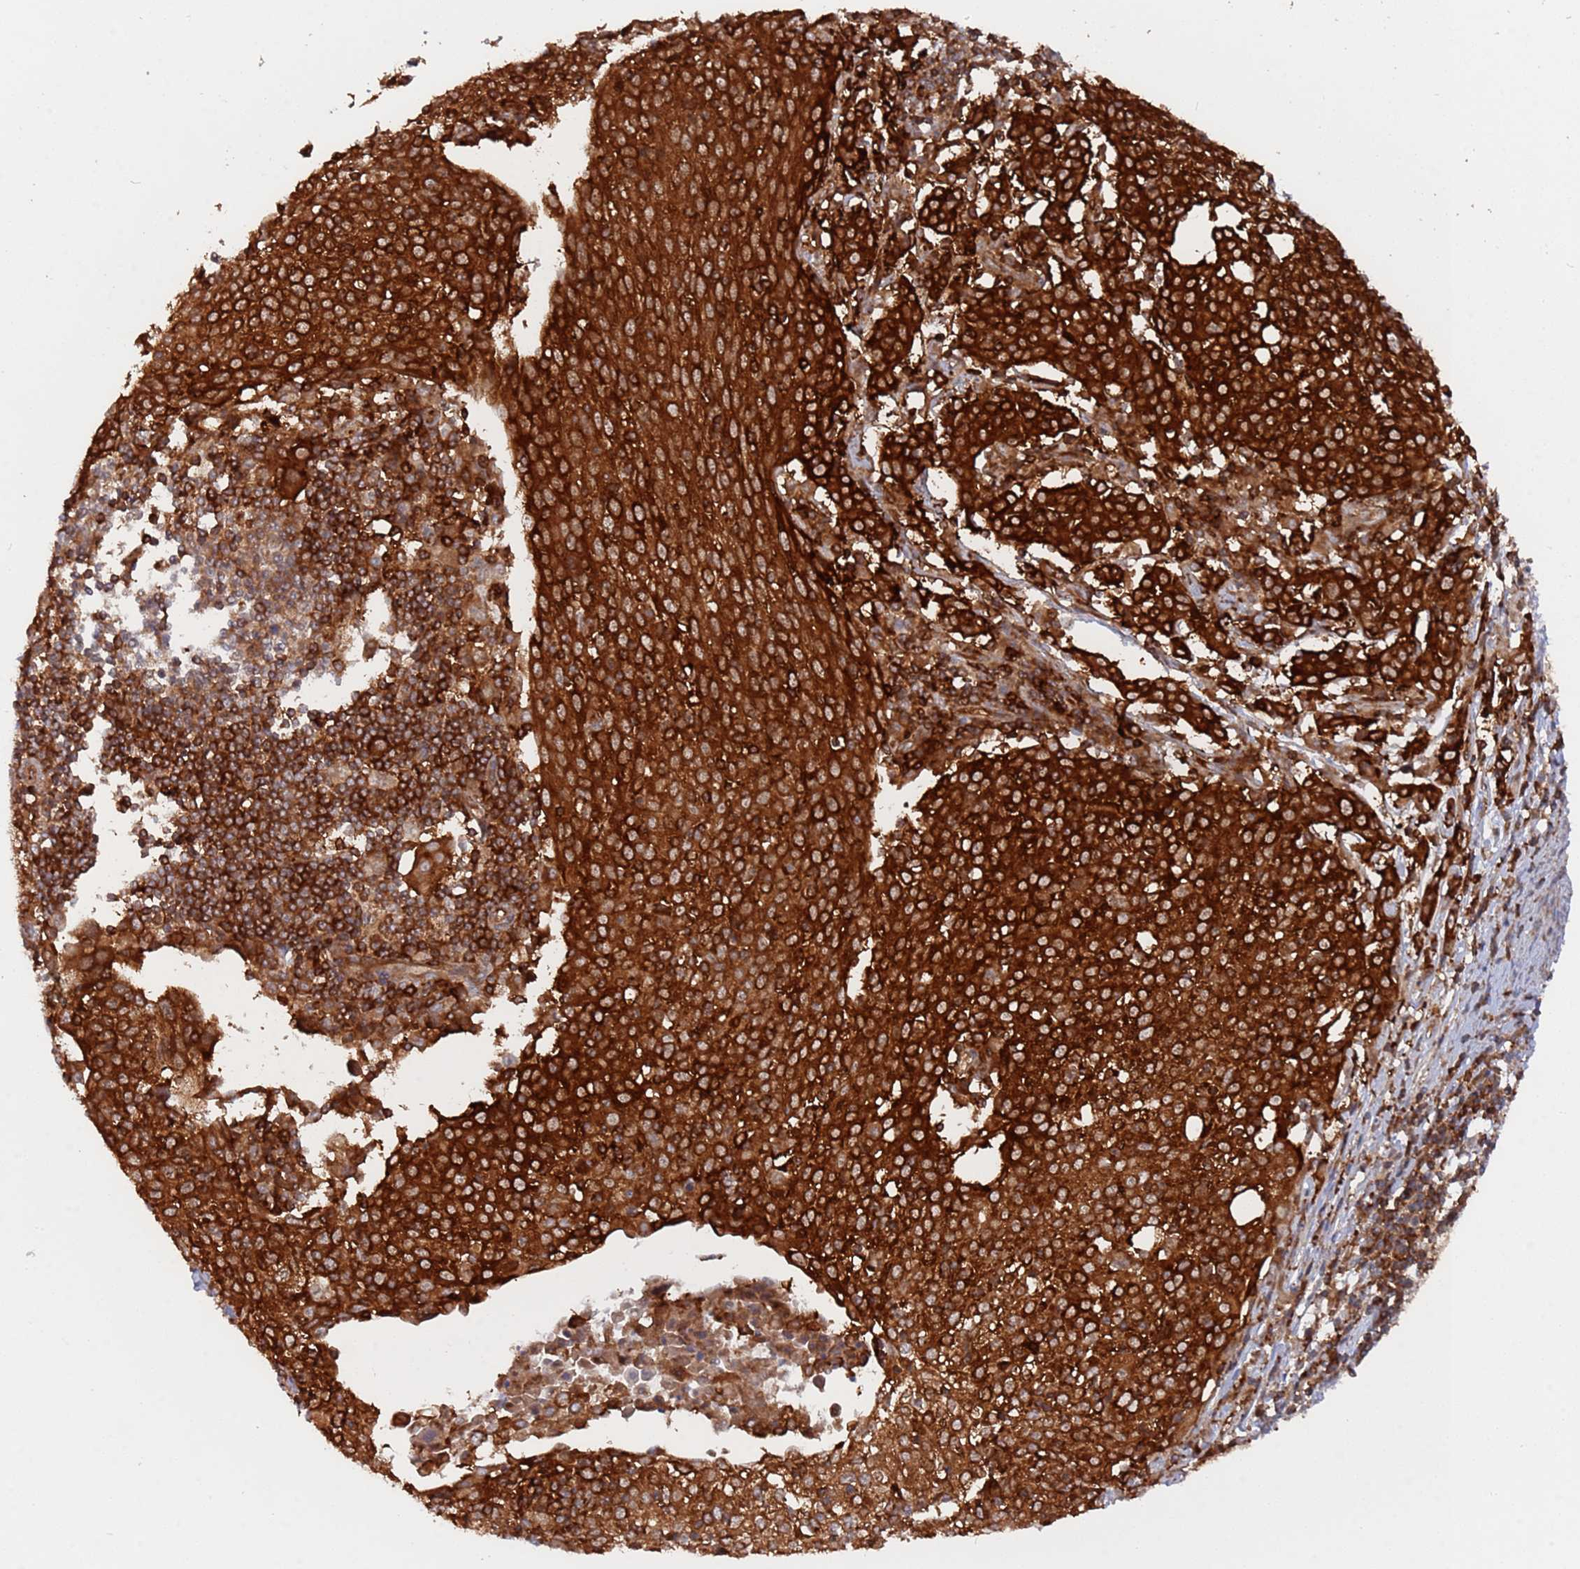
{"staining": {"intensity": "strong", "quantity": ">75%", "location": "cytoplasmic/membranous"}, "tissue": "cervical cancer", "cell_type": "Tumor cells", "image_type": "cancer", "snomed": [{"axis": "morphology", "description": "Squamous cell carcinoma, NOS"}, {"axis": "topography", "description": "Cervix"}], "caption": "Immunohistochemistry (IHC) image of neoplastic tissue: human cervical cancer (squamous cell carcinoma) stained using IHC exhibits high levels of strong protein expression localized specifically in the cytoplasmic/membranous of tumor cells, appearing as a cytoplasmic/membranous brown color.", "gene": "DDX60", "patient": {"sex": "female", "age": 67}}